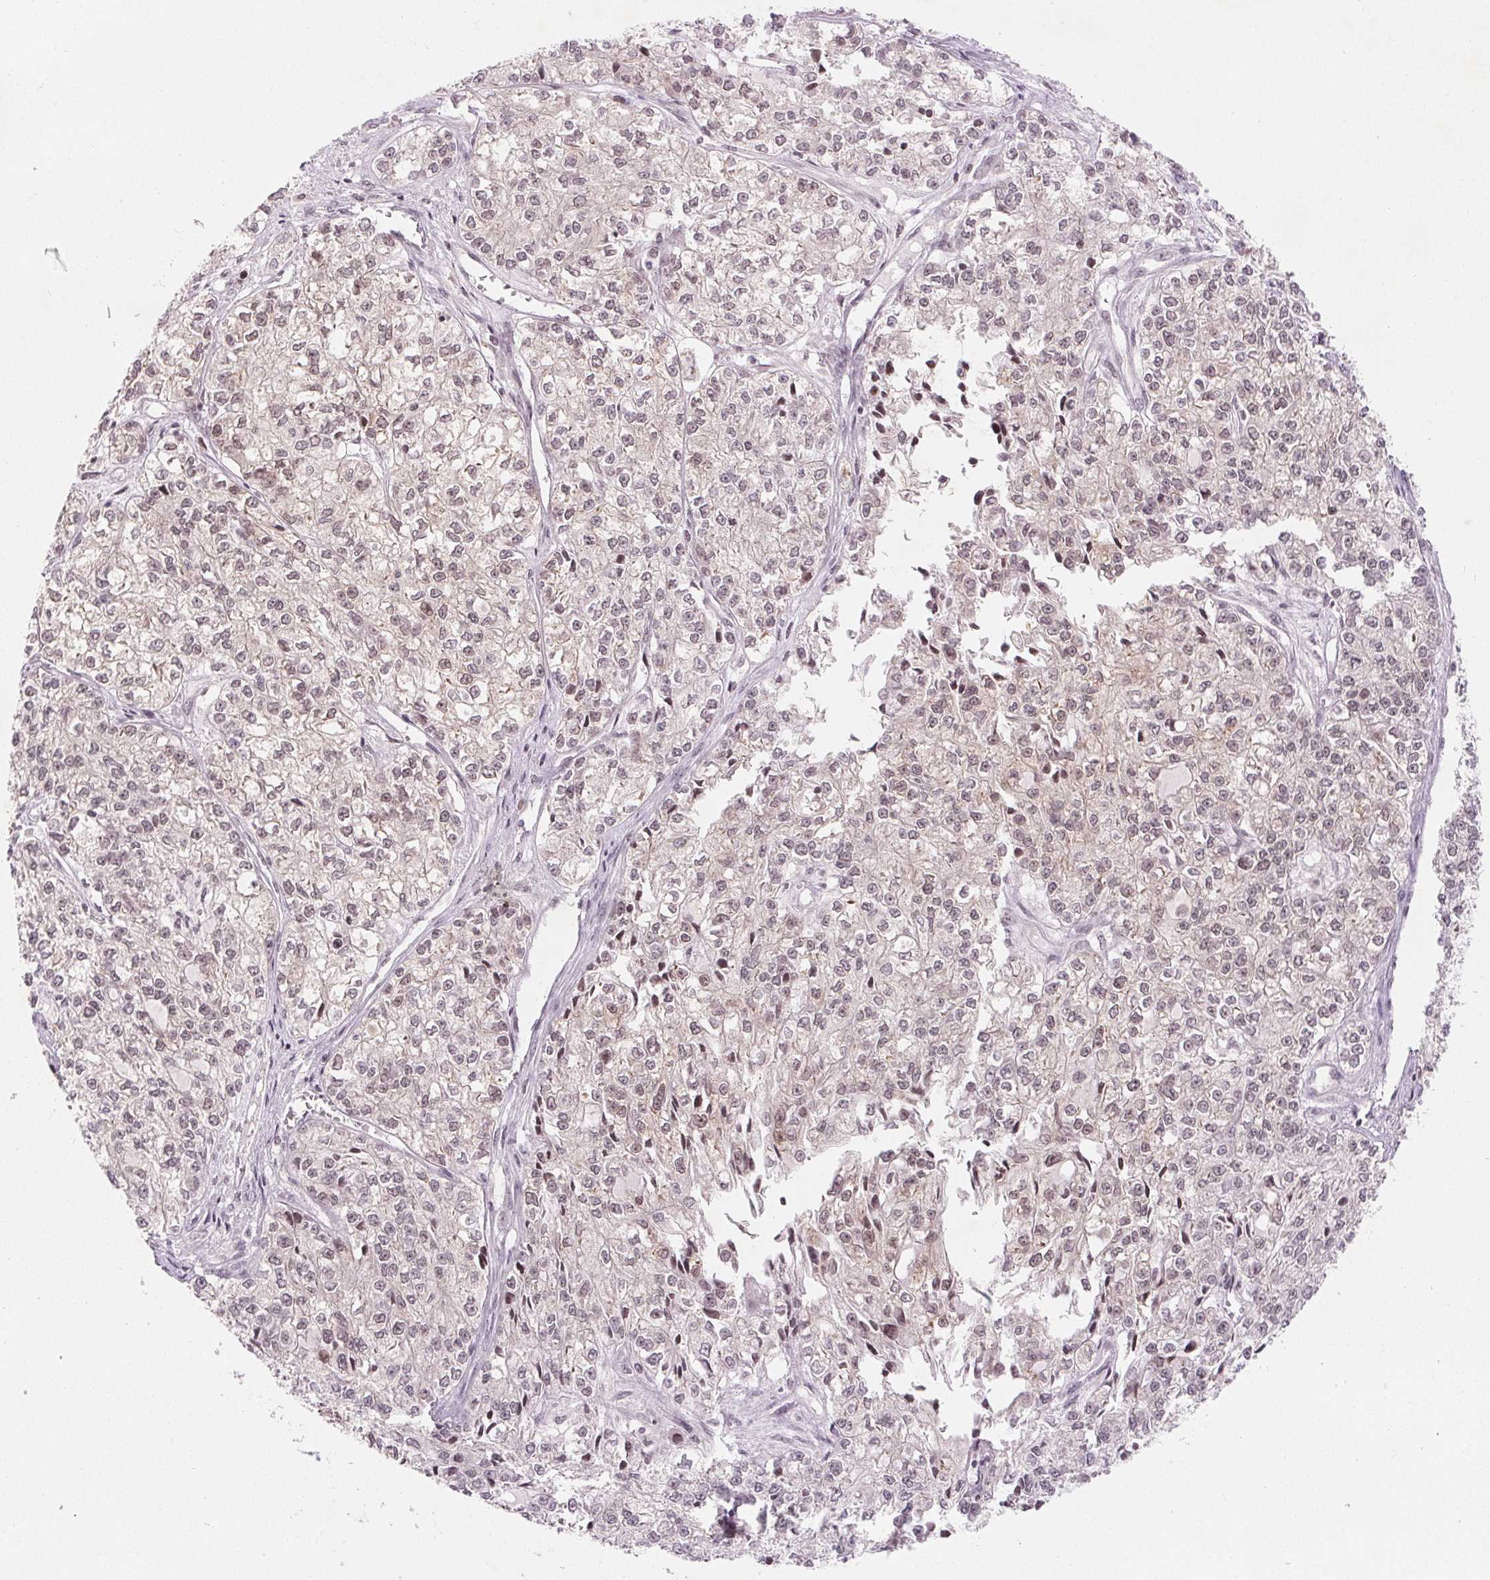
{"staining": {"intensity": "weak", "quantity": ">75%", "location": "nuclear"}, "tissue": "ovarian cancer", "cell_type": "Tumor cells", "image_type": "cancer", "snomed": [{"axis": "morphology", "description": "Carcinoma, endometroid"}, {"axis": "topography", "description": "Ovary"}], "caption": "Ovarian cancer (endometroid carcinoma) was stained to show a protein in brown. There is low levels of weak nuclear staining in about >75% of tumor cells.", "gene": "DEK", "patient": {"sex": "female", "age": 64}}